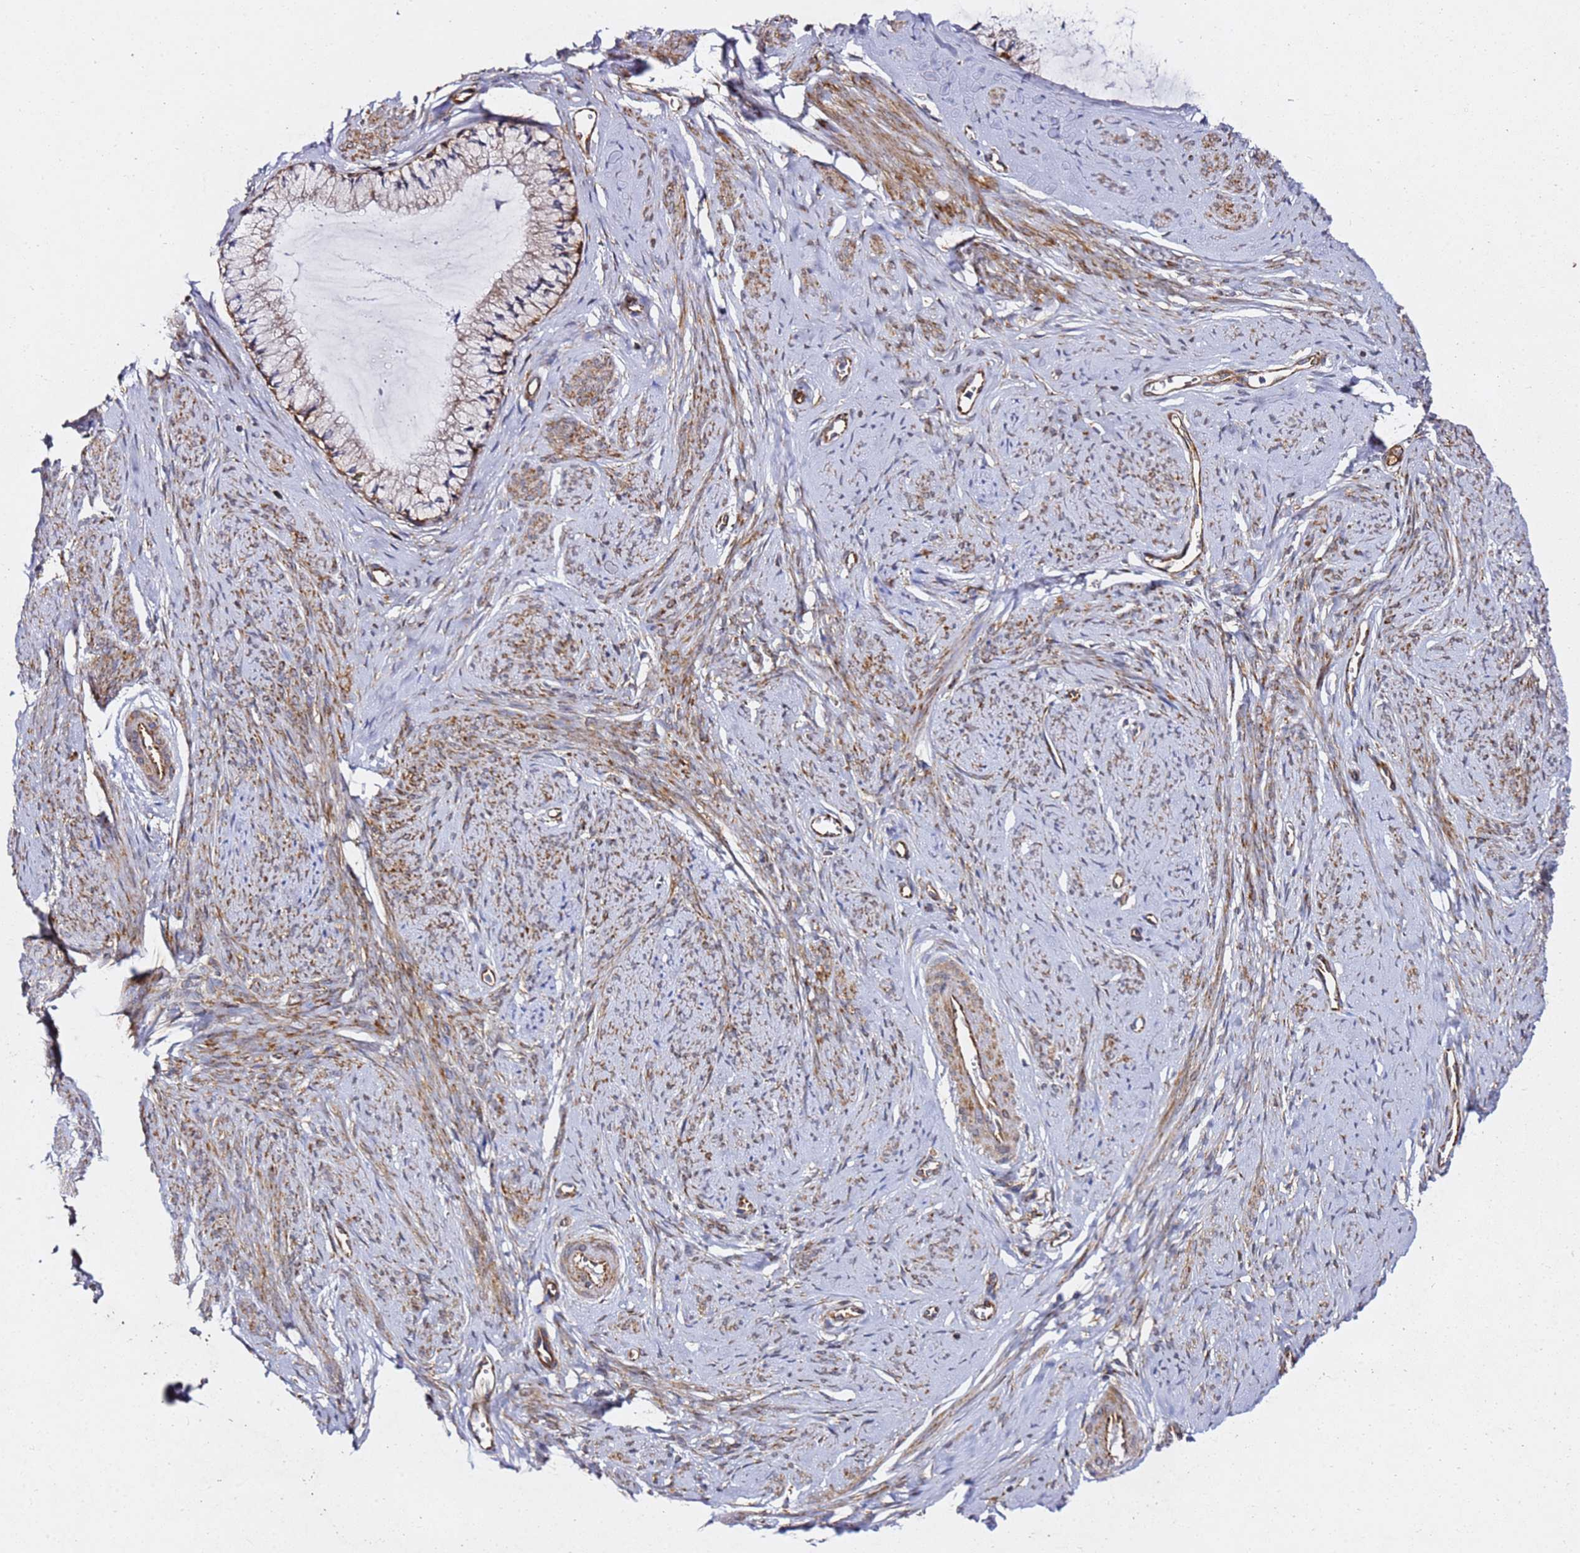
{"staining": {"intensity": "moderate", "quantity": ">75%", "location": "cytoplasmic/membranous"}, "tissue": "cervix", "cell_type": "Glandular cells", "image_type": "normal", "snomed": [{"axis": "morphology", "description": "Normal tissue, NOS"}, {"axis": "topography", "description": "Cervix"}], "caption": "IHC of benign human cervix reveals medium levels of moderate cytoplasmic/membranous expression in about >75% of glandular cells. (Brightfield microscopy of DAB IHC at high magnification).", "gene": "TPST1", "patient": {"sex": "female", "age": 42}}